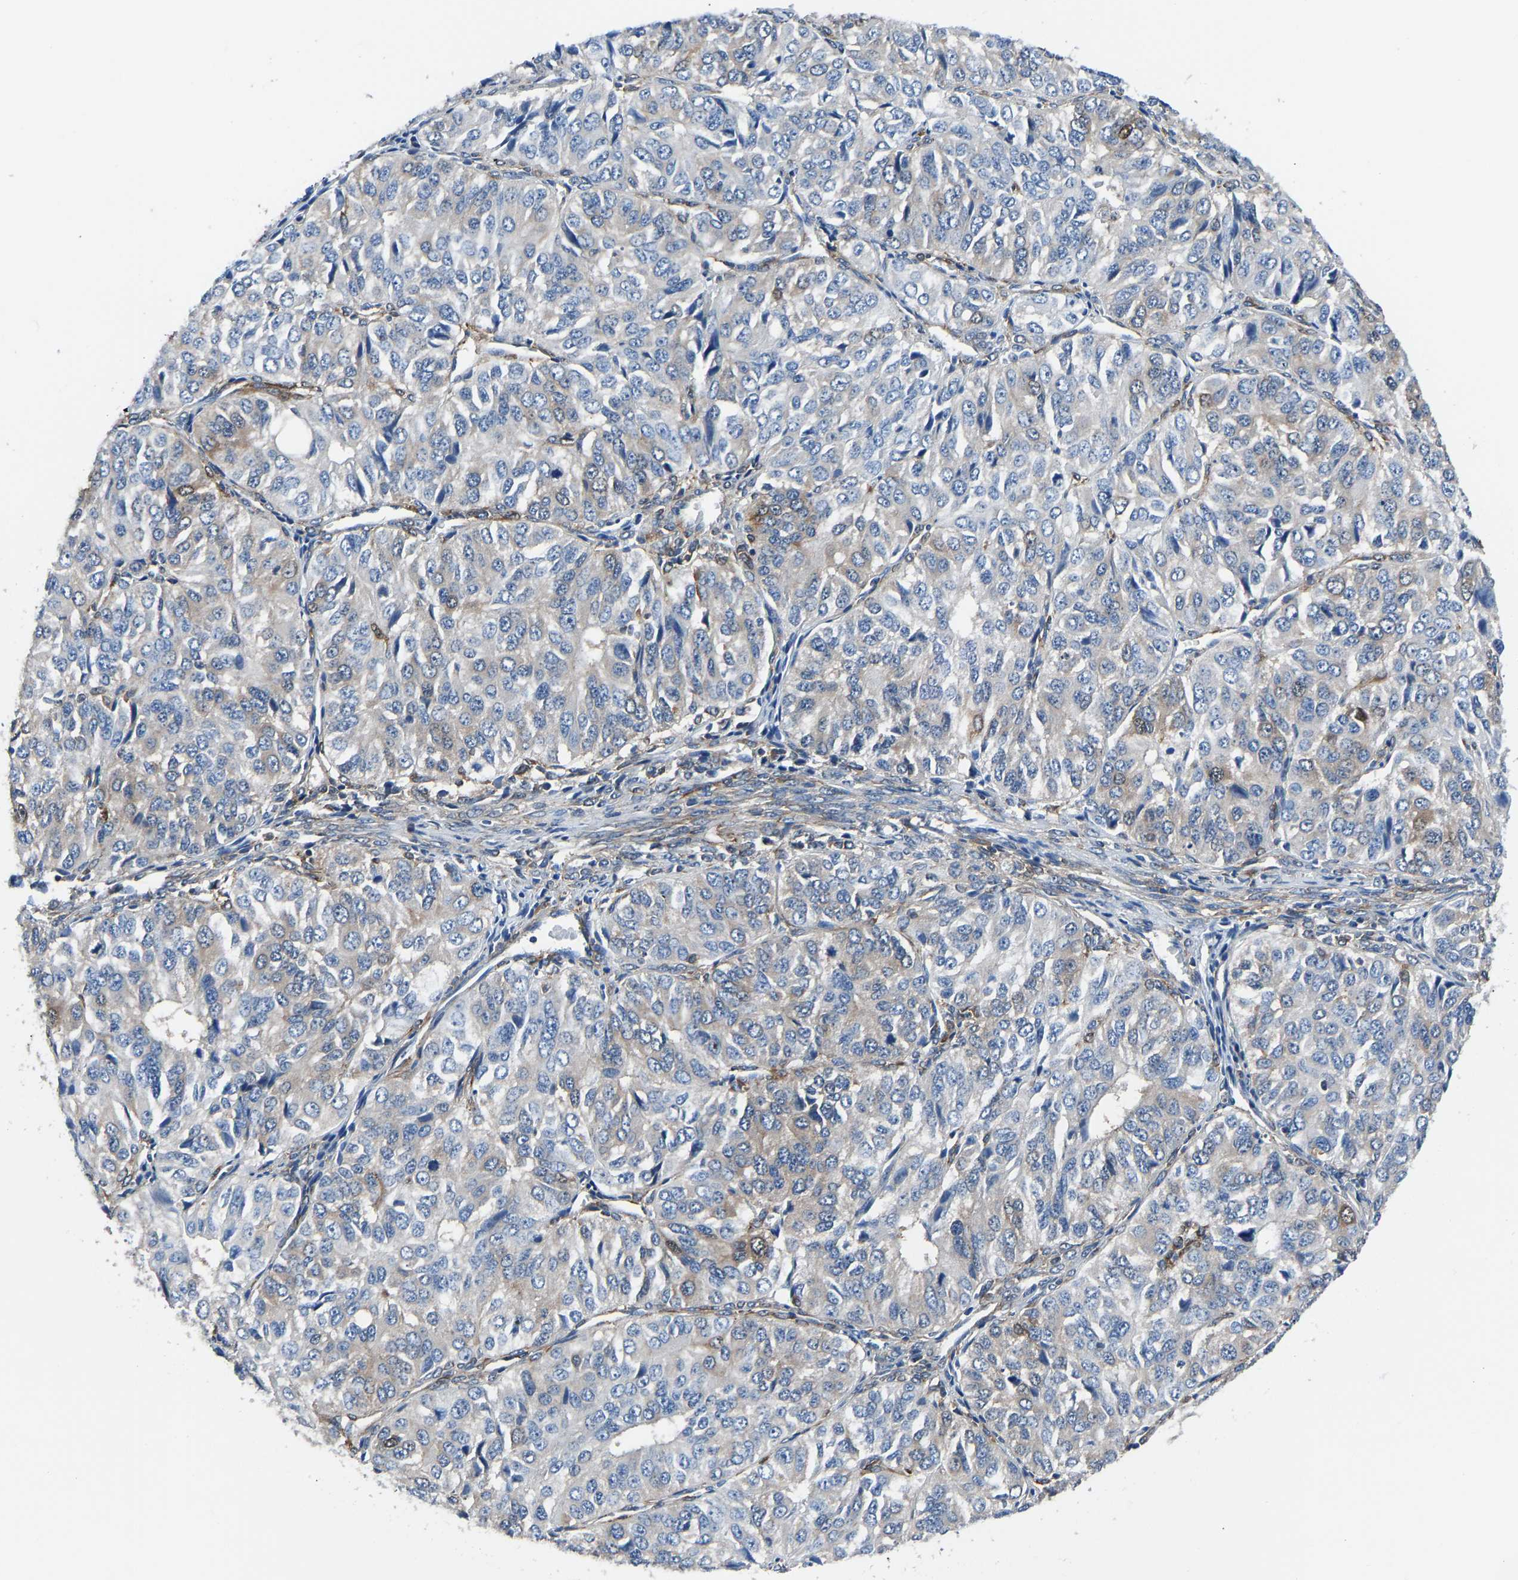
{"staining": {"intensity": "negative", "quantity": "none", "location": "none"}, "tissue": "ovarian cancer", "cell_type": "Tumor cells", "image_type": "cancer", "snomed": [{"axis": "morphology", "description": "Carcinoma, endometroid"}, {"axis": "topography", "description": "Ovary"}], "caption": "Immunohistochemistry (IHC) of endometroid carcinoma (ovarian) exhibits no expression in tumor cells.", "gene": "PRKAR1A", "patient": {"sex": "female", "age": 51}}